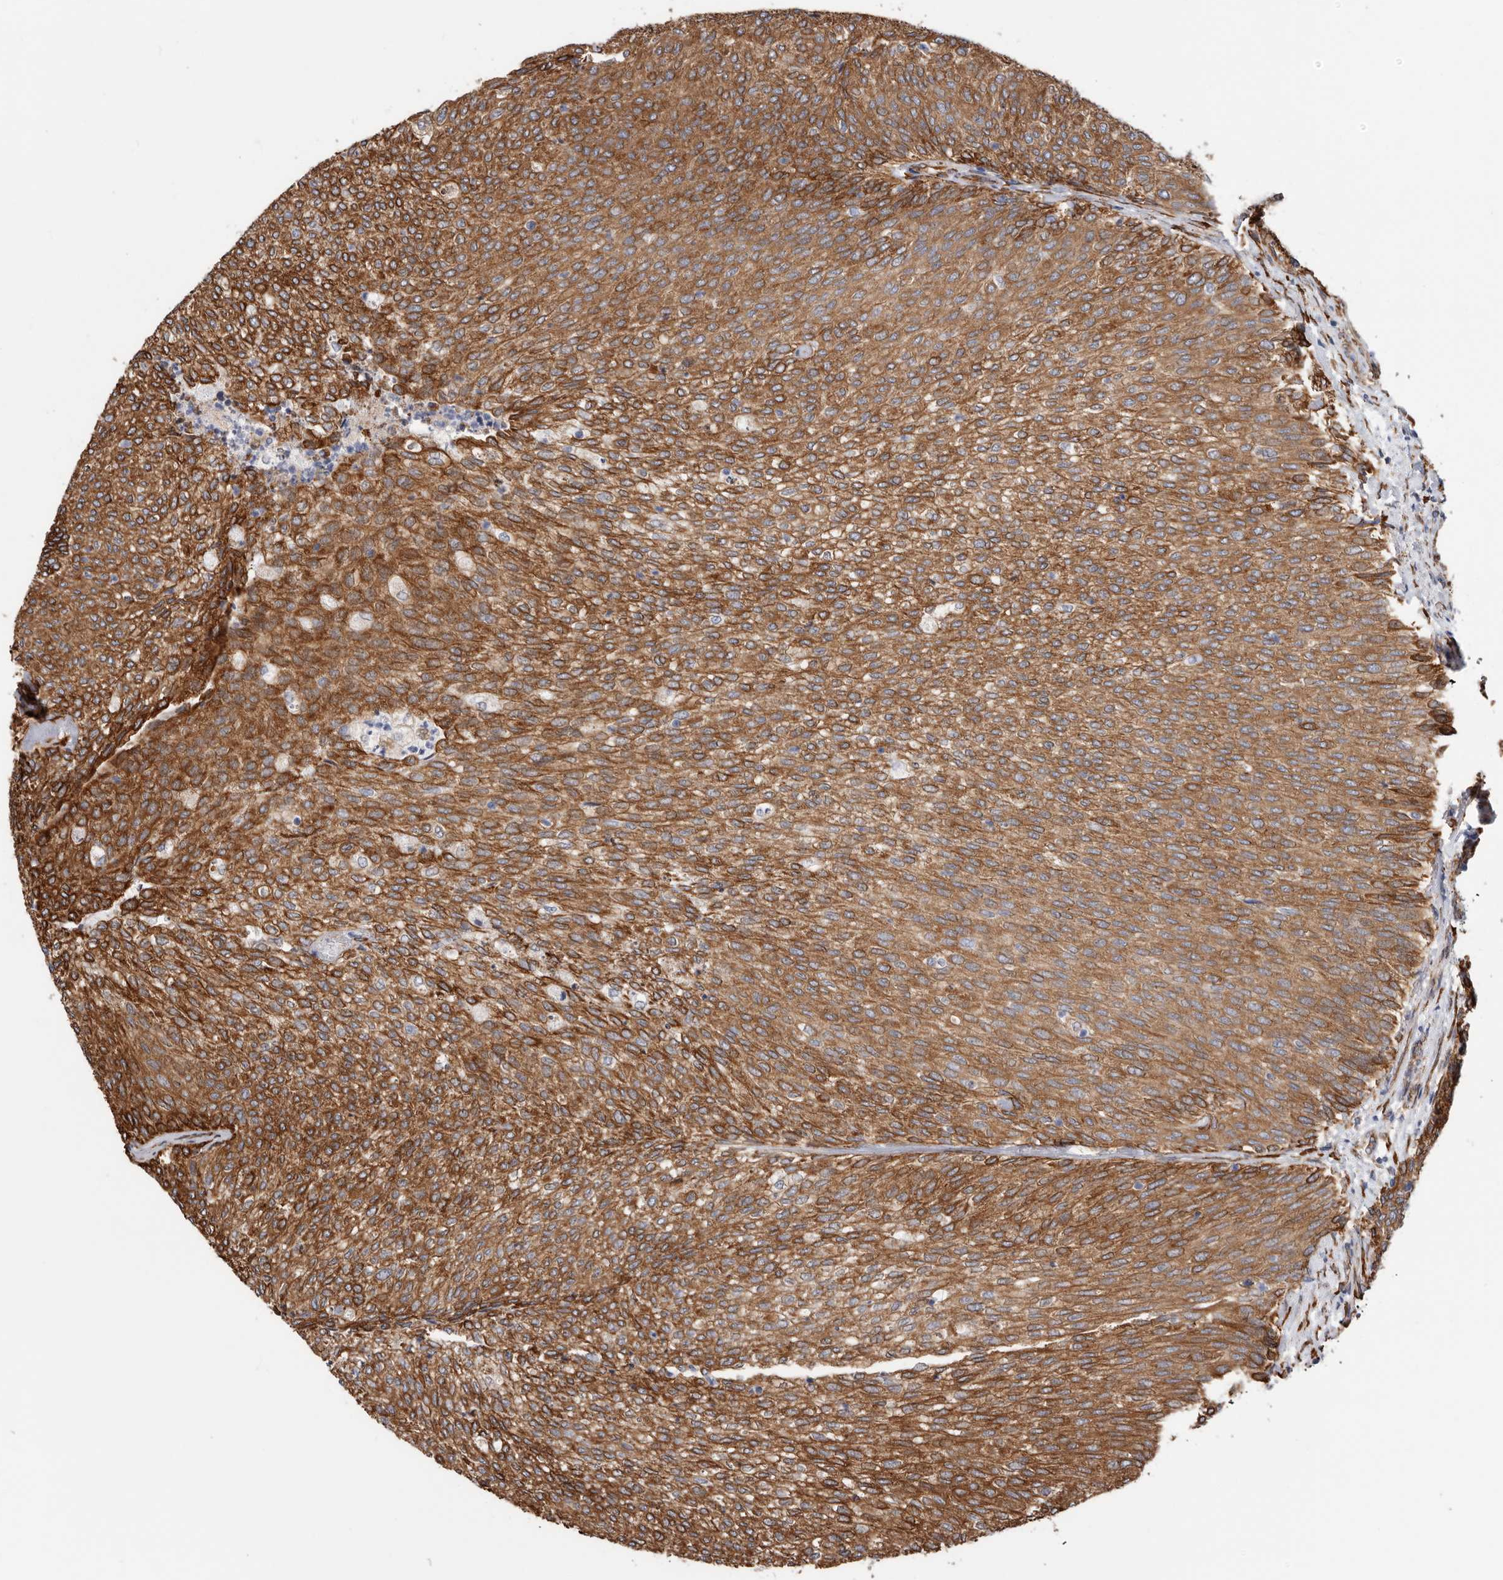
{"staining": {"intensity": "strong", "quantity": ">75%", "location": "cytoplasmic/membranous"}, "tissue": "urothelial cancer", "cell_type": "Tumor cells", "image_type": "cancer", "snomed": [{"axis": "morphology", "description": "Urothelial carcinoma, Low grade"}, {"axis": "topography", "description": "Urinary bladder"}], "caption": "A micrograph of human low-grade urothelial carcinoma stained for a protein exhibits strong cytoplasmic/membranous brown staining in tumor cells.", "gene": "SEMA3E", "patient": {"sex": "female", "age": 79}}